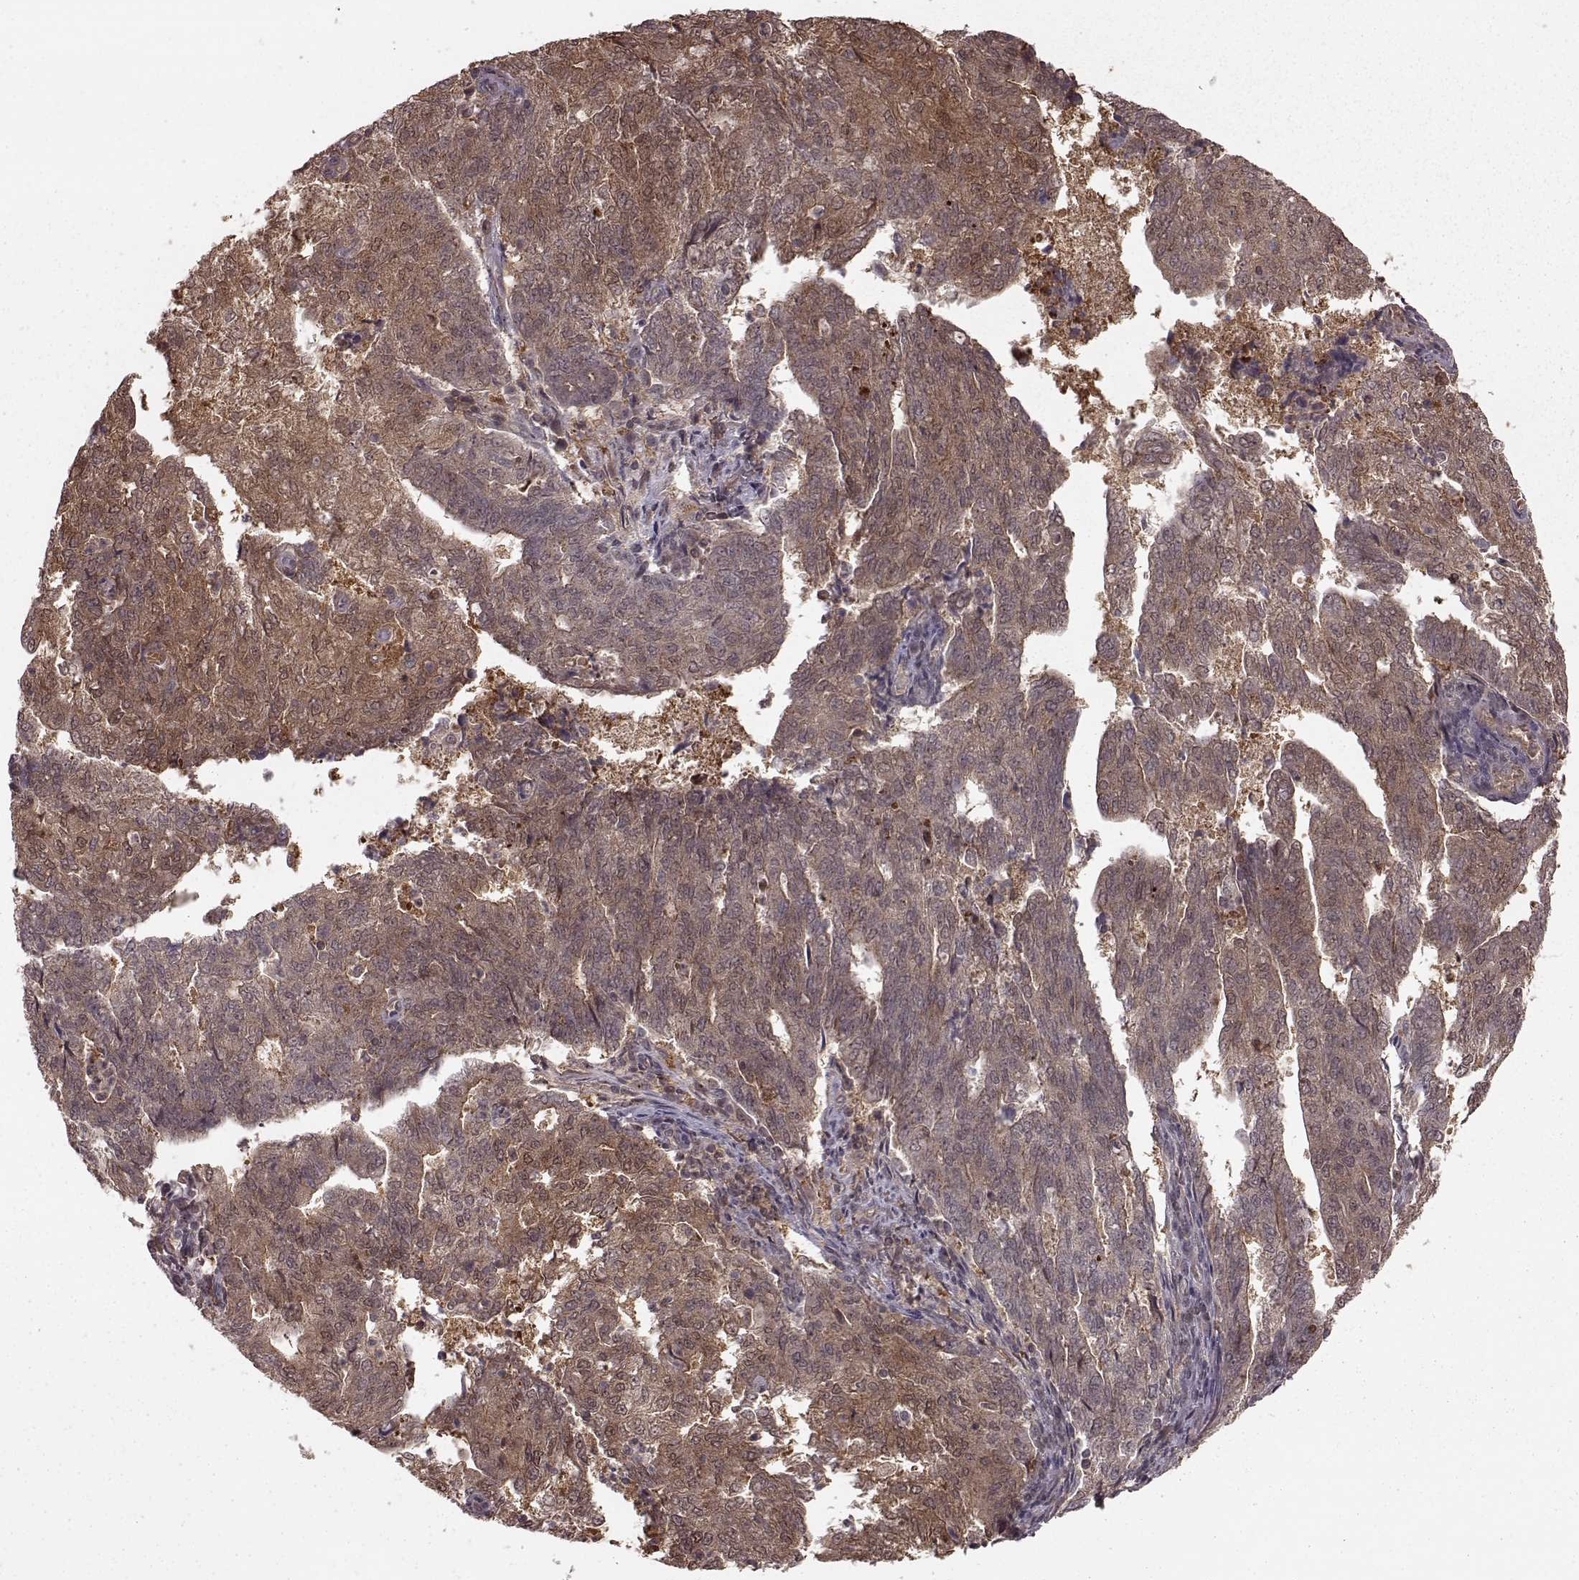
{"staining": {"intensity": "moderate", "quantity": "25%-75%", "location": "cytoplasmic/membranous"}, "tissue": "endometrial cancer", "cell_type": "Tumor cells", "image_type": "cancer", "snomed": [{"axis": "morphology", "description": "Adenocarcinoma, NOS"}, {"axis": "topography", "description": "Endometrium"}], "caption": "Endometrial cancer (adenocarcinoma) was stained to show a protein in brown. There is medium levels of moderate cytoplasmic/membranous staining in about 25%-75% of tumor cells.", "gene": "GSS", "patient": {"sex": "female", "age": 82}}